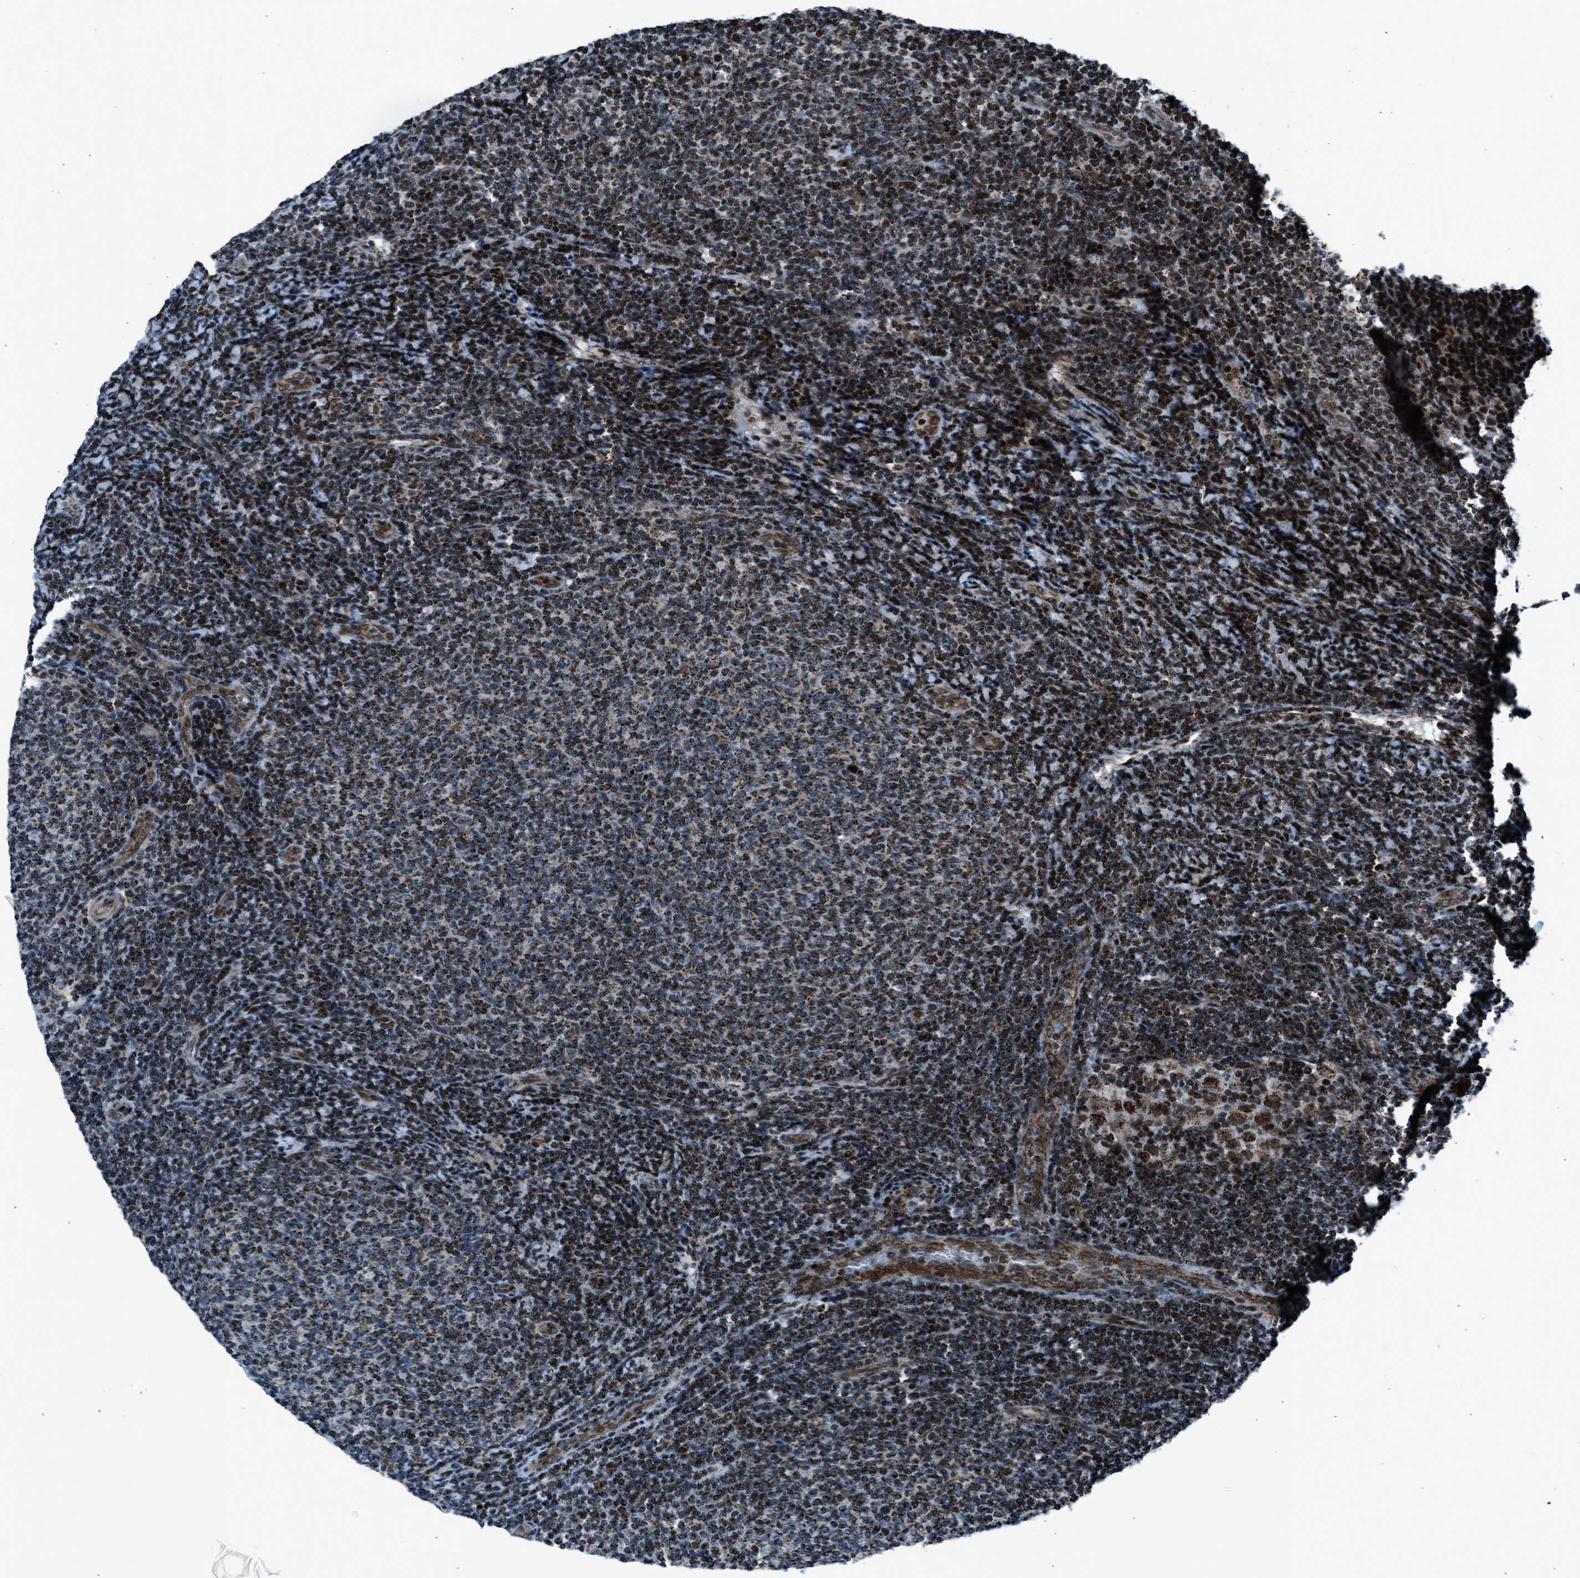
{"staining": {"intensity": "strong", "quantity": ">75%", "location": "cytoplasmic/membranous"}, "tissue": "lymphoma", "cell_type": "Tumor cells", "image_type": "cancer", "snomed": [{"axis": "morphology", "description": "Malignant lymphoma, non-Hodgkin's type, Low grade"}, {"axis": "topography", "description": "Lymph node"}], "caption": "Human low-grade malignant lymphoma, non-Hodgkin's type stained with a protein marker exhibits strong staining in tumor cells.", "gene": "MORC3", "patient": {"sex": "male", "age": 66}}